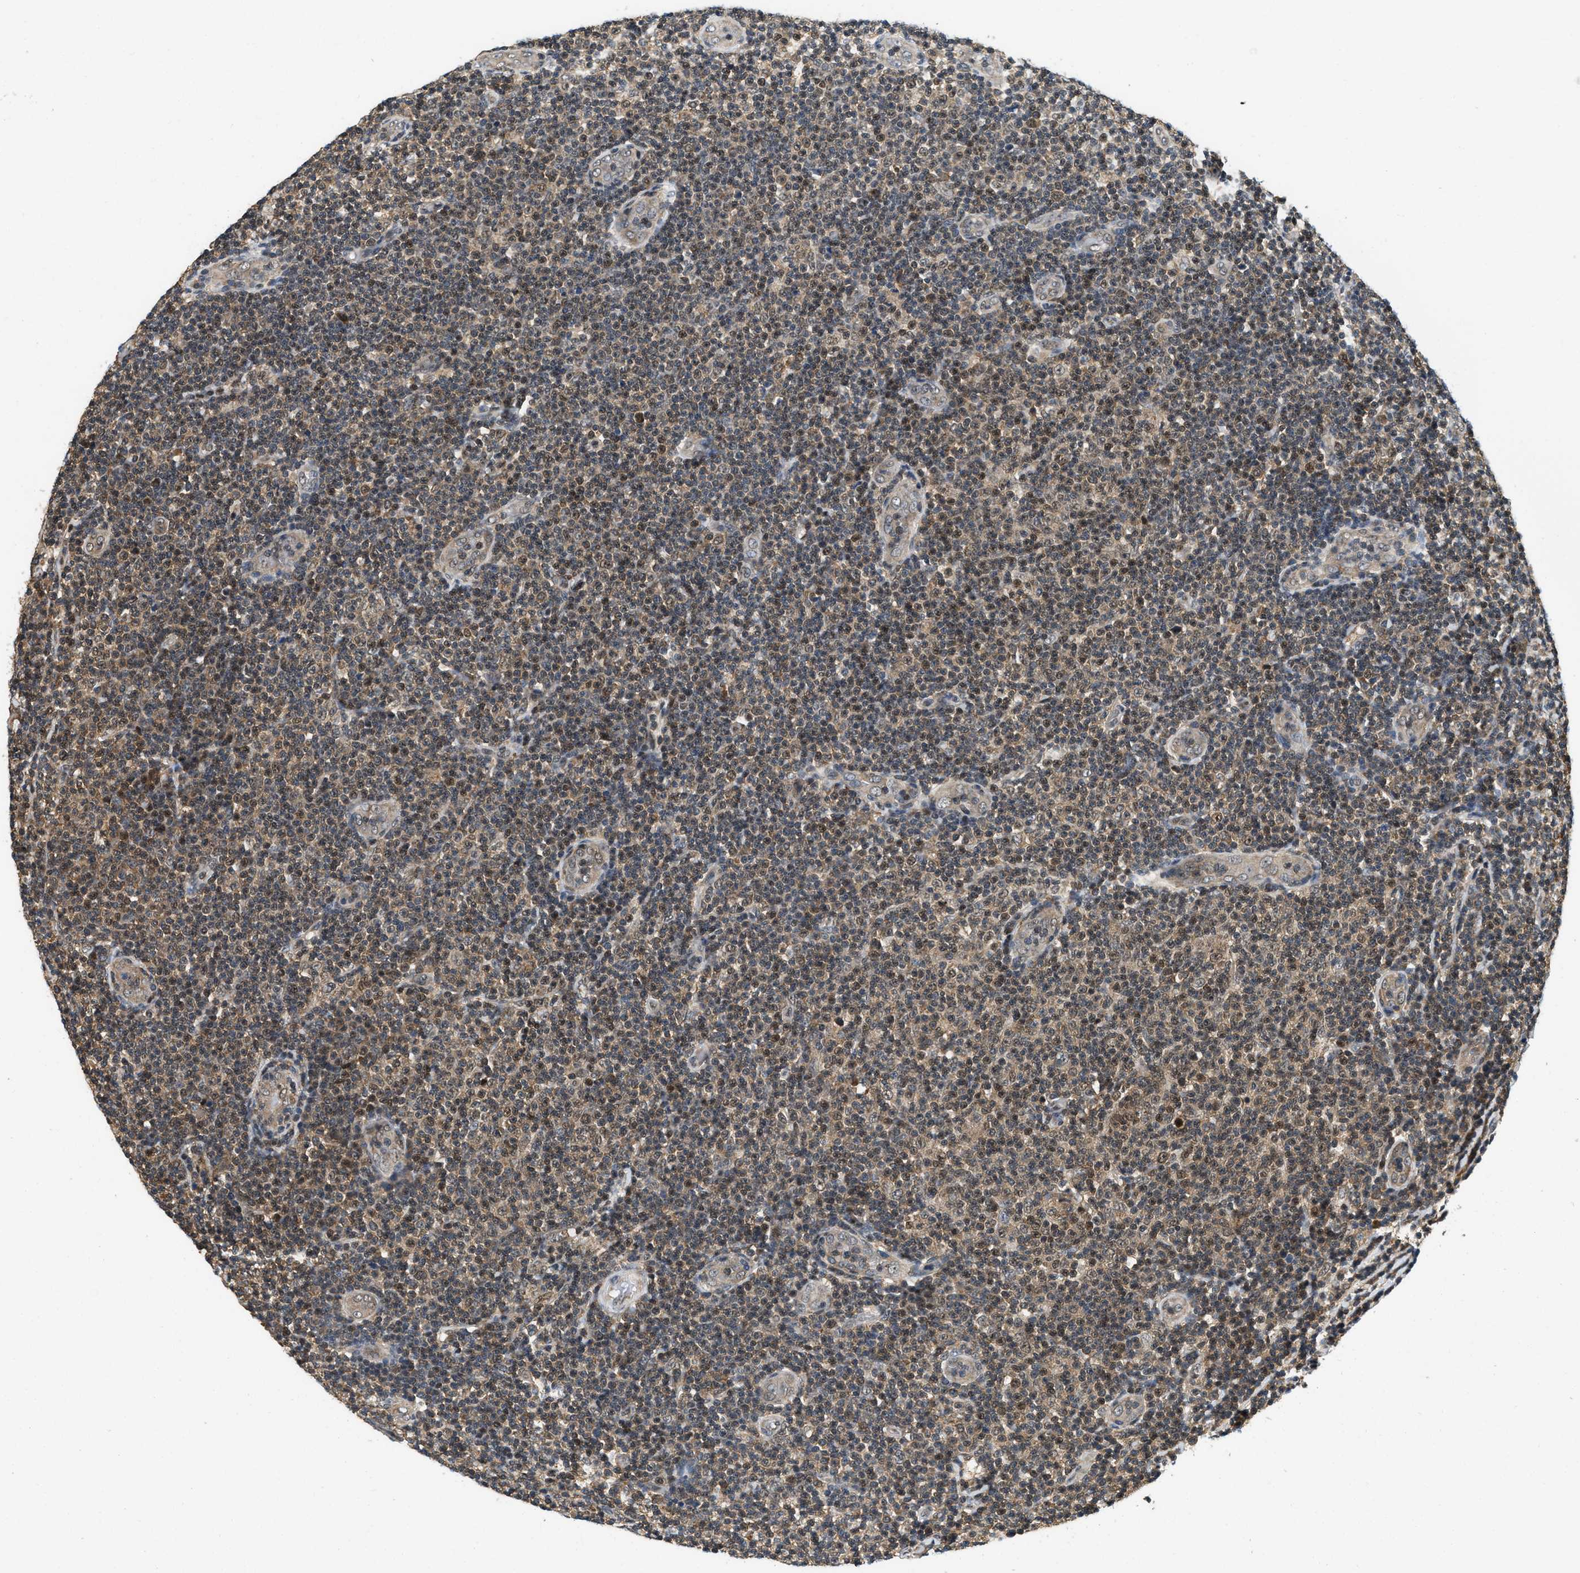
{"staining": {"intensity": "weak", "quantity": "25%-75%", "location": "cytoplasmic/membranous,nuclear"}, "tissue": "lymphoma", "cell_type": "Tumor cells", "image_type": "cancer", "snomed": [{"axis": "morphology", "description": "Malignant lymphoma, non-Hodgkin's type, Low grade"}, {"axis": "topography", "description": "Lymph node"}], "caption": "Lymphoma stained with a brown dye shows weak cytoplasmic/membranous and nuclear positive positivity in approximately 25%-75% of tumor cells.", "gene": "ATF7IP", "patient": {"sex": "male", "age": 83}}